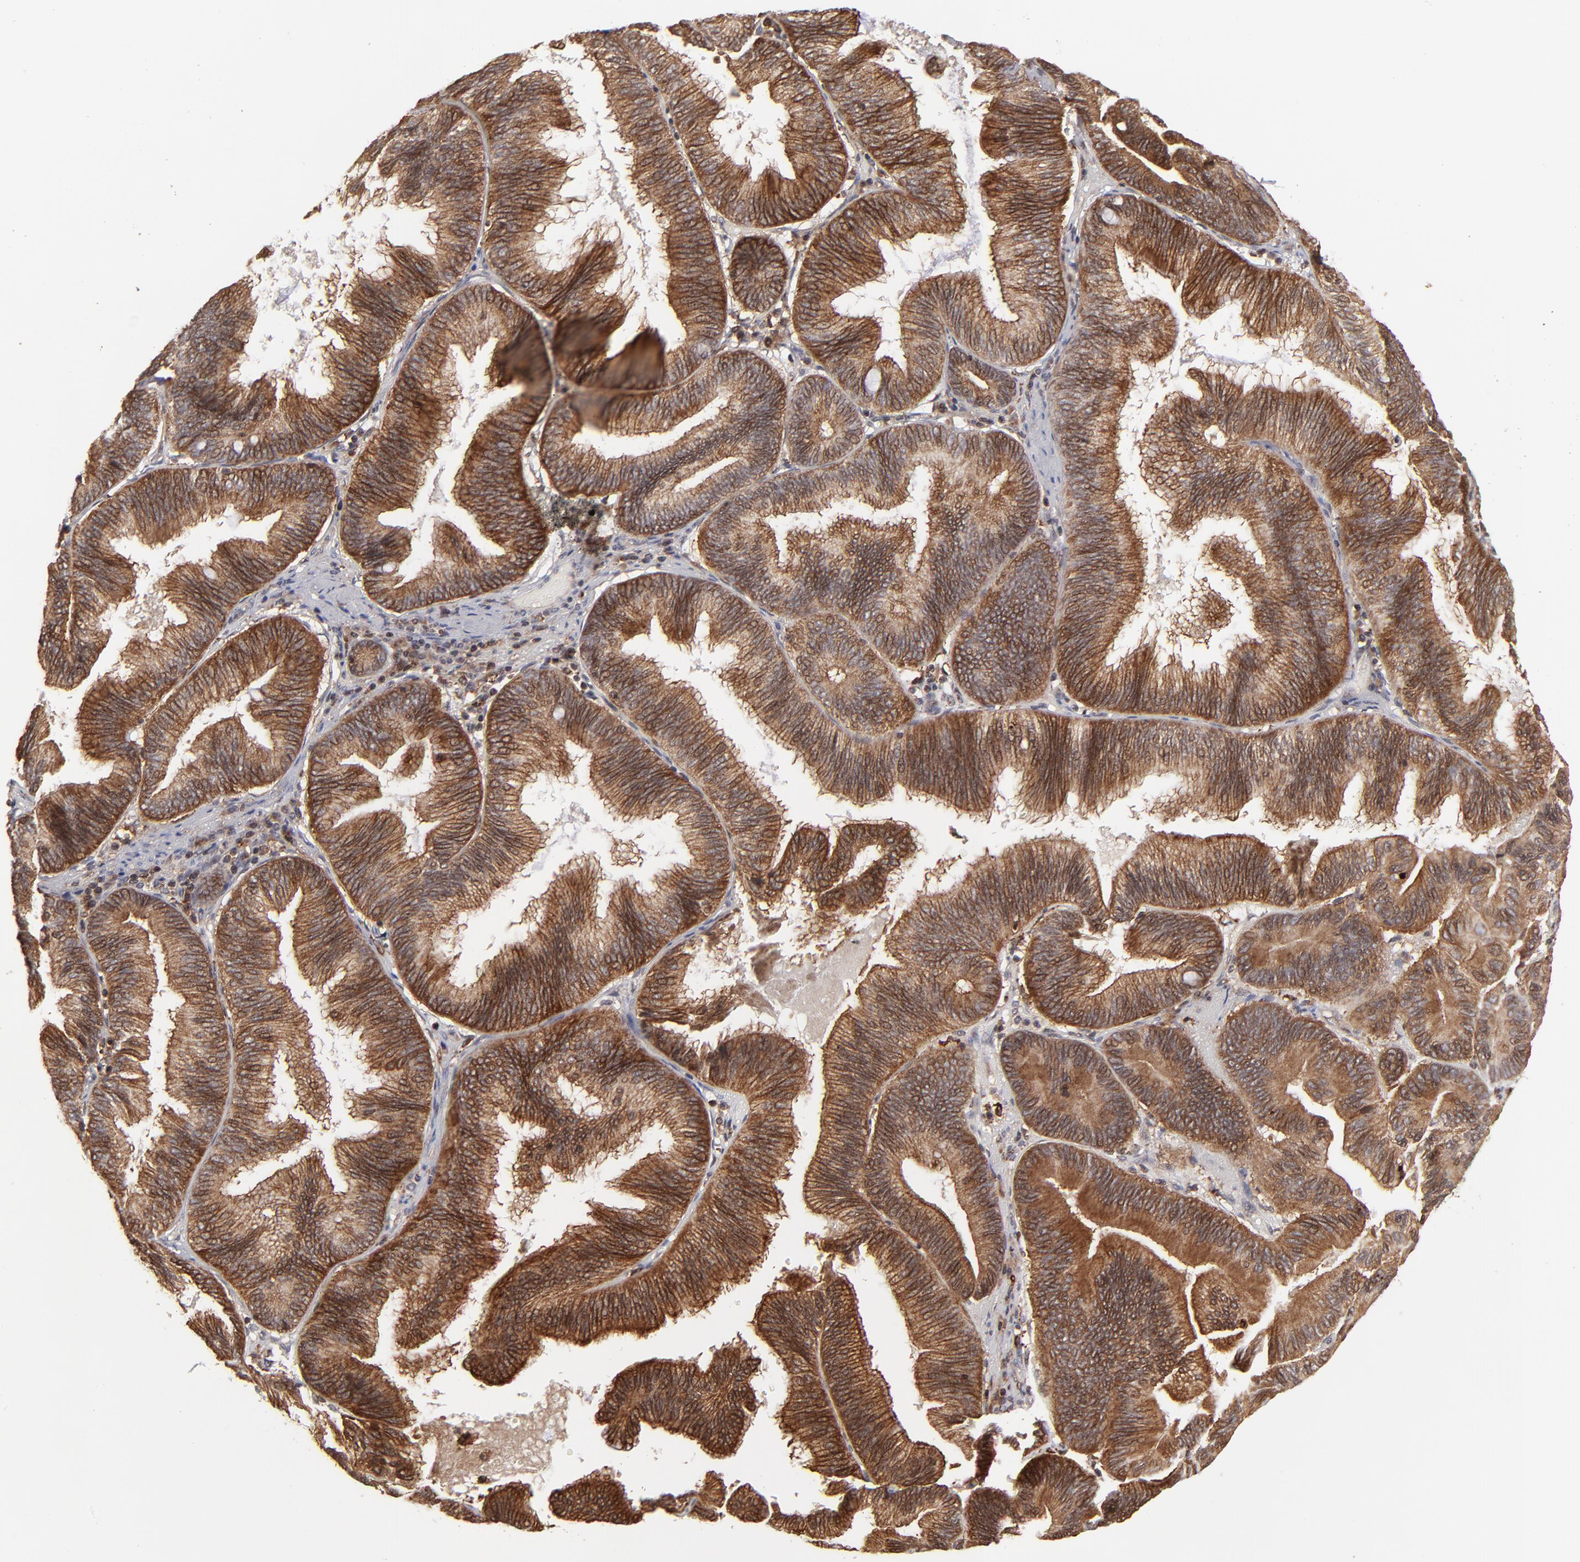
{"staining": {"intensity": "strong", "quantity": ">75%", "location": "cytoplasmic/membranous,nuclear"}, "tissue": "pancreatic cancer", "cell_type": "Tumor cells", "image_type": "cancer", "snomed": [{"axis": "morphology", "description": "Adenocarcinoma, NOS"}, {"axis": "topography", "description": "Pancreas"}], "caption": "Pancreatic adenocarcinoma was stained to show a protein in brown. There is high levels of strong cytoplasmic/membranous and nuclear expression in about >75% of tumor cells.", "gene": "RGS6", "patient": {"sex": "male", "age": 82}}